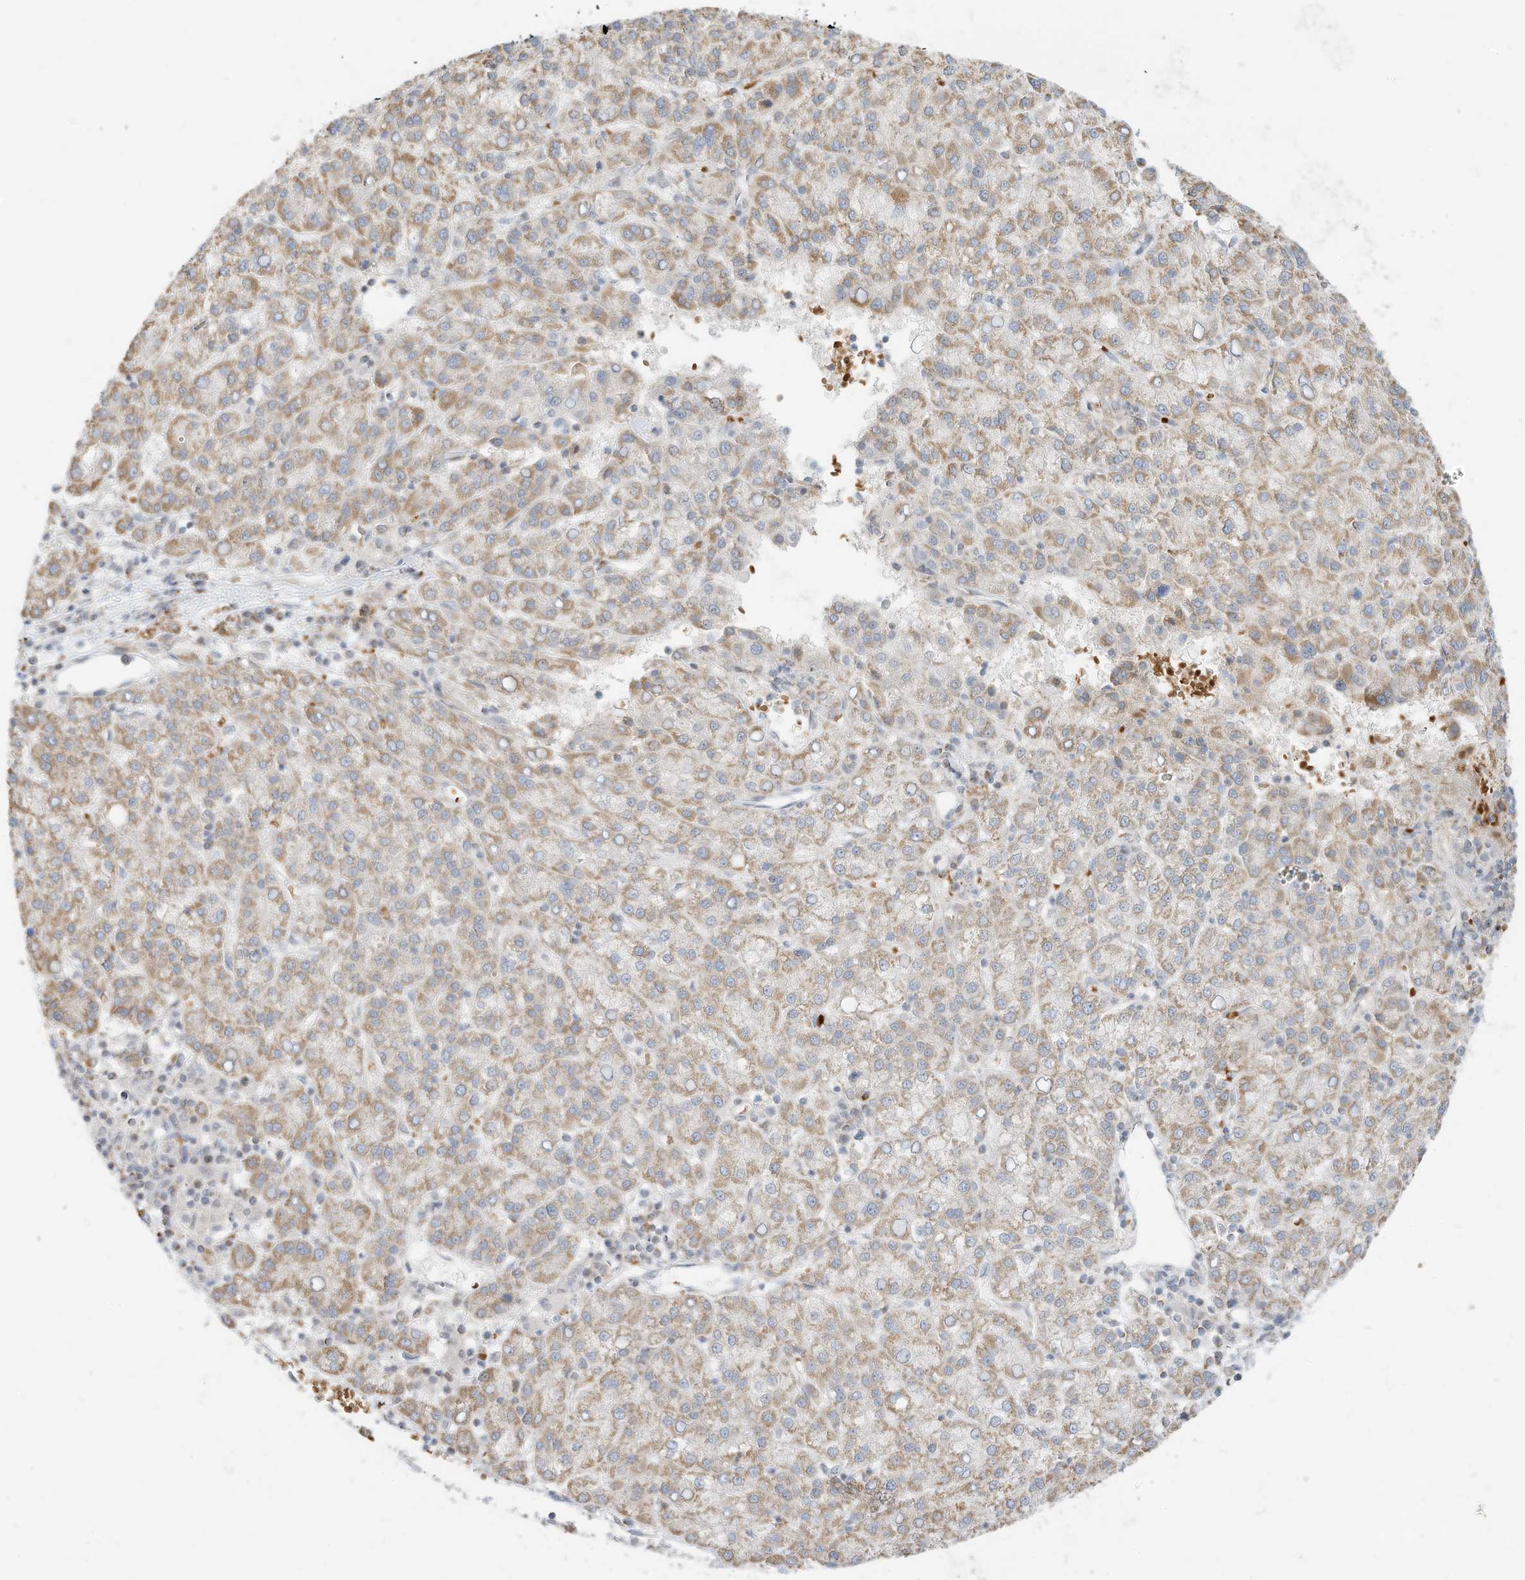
{"staining": {"intensity": "weak", "quantity": ">75%", "location": "cytoplasmic/membranous"}, "tissue": "liver cancer", "cell_type": "Tumor cells", "image_type": "cancer", "snomed": [{"axis": "morphology", "description": "Carcinoma, Hepatocellular, NOS"}, {"axis": "topography", "description": "Liver"}], "caption": "Immunohistochemical staining of liver cancer (hepatocellular carcinoma) displays weak cytoplasmic/membranous protein expression in approximately >75% of tumor cells. The staining was performed using DAB, with brown indicating positive protein expression. Nuclei are stained blue with hematoxylin.", "gene": "MTUS2", "patient": {"sex": "female", "age": 58}}